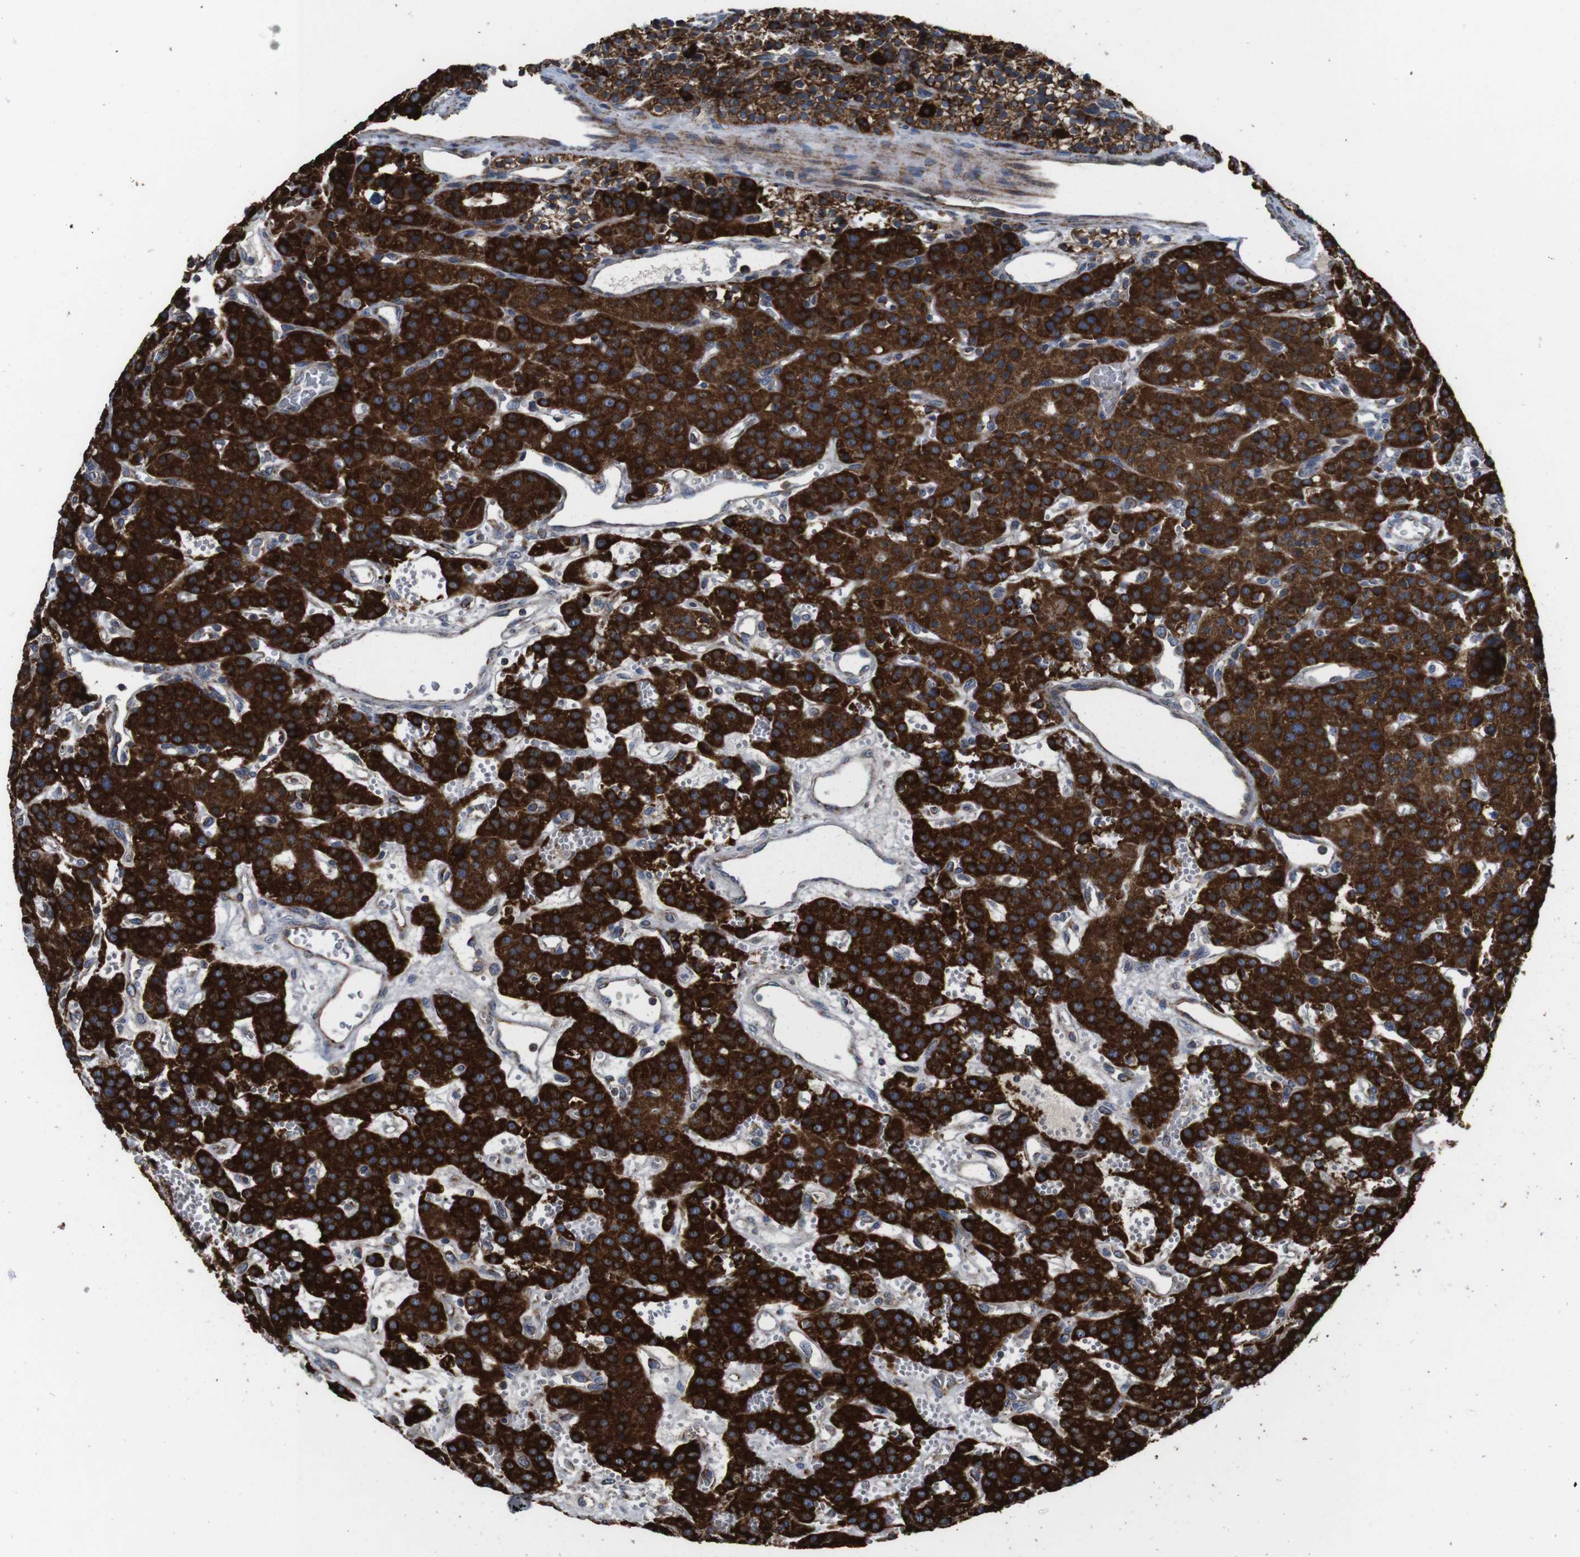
{"staining": {"intensity": "strong", "quantity": ">75%", "location": "cytoplasmic/membranous"}, "tissue": "parathyroid gland", "cell_type": "Glandular cells", "image_type": "normal", "snomed": [{"axis": "morphology", "description": "Normal tissue, NOS"}, {"axis": "morphology", "description": "Adenoma, NOS"}, {"axis": "topography", "description": "Parathyroid gland"}], "caption": "Protein expression analysis of benign parathyroid gland shows strong cytoplasmic/membranous positivity in about >75% of glandular cells. The staining is performed using DAB brown chromogen to label protein expression. The nuclei are counter-stained blue using hematoxylin.", "gene": "HK1", "patient": {"sex": "female", "age": 81}}